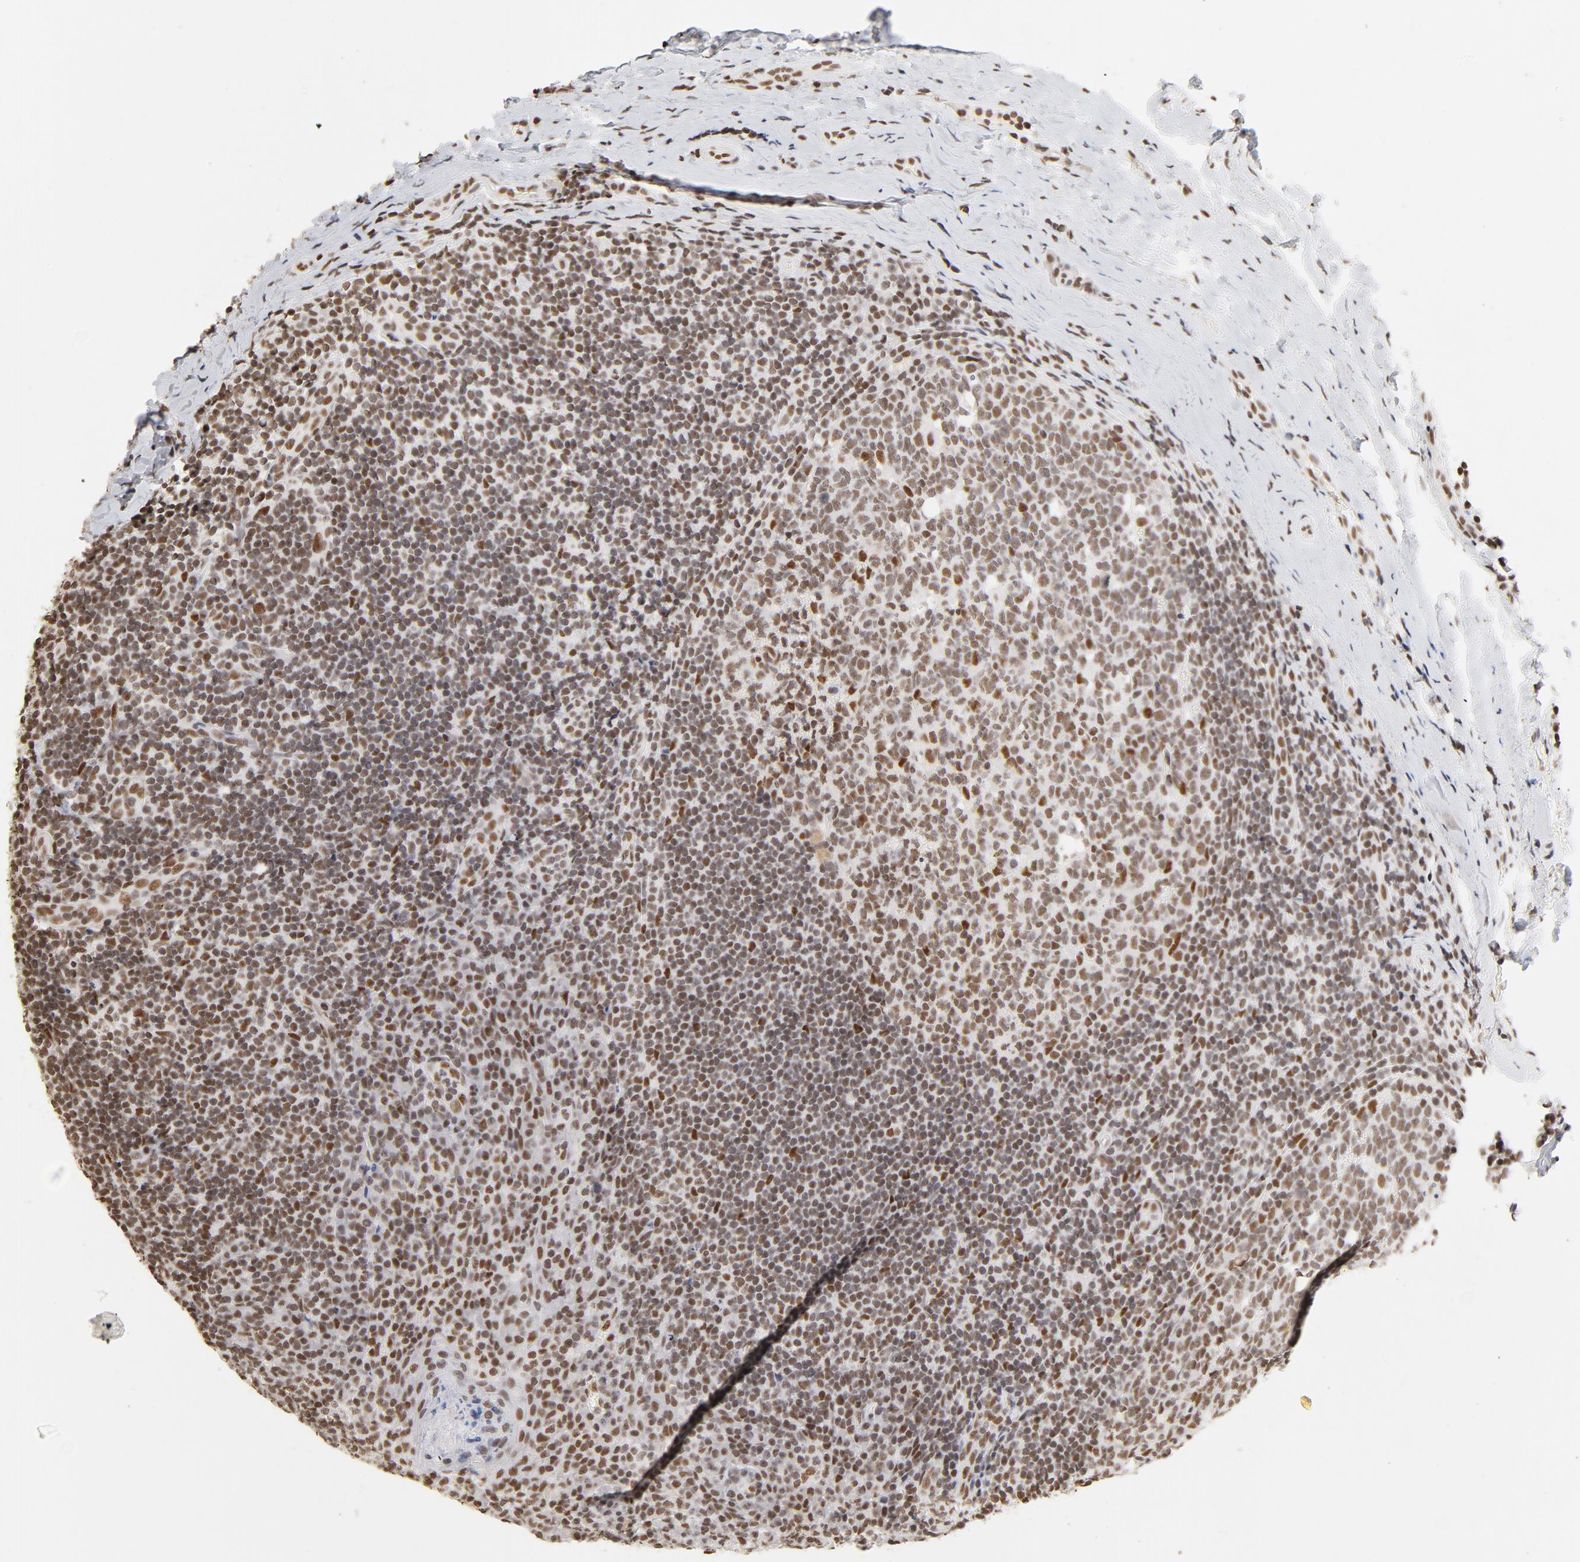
{"staining": {"intensity": "moderate", "quantity": ">75%", "location": "nuclear"}, "tissue": "tonsil", "cell_type": "Germinal center cells", "image_type": "normal", "snomed": [{"axis": "morphology", "description": "Normal tissue, NOS"}, {"axis": "topography", "description": "Tonsil"}], "caption": "Normal tonsil exhibits moderate nuclear staining in about >75% of germinal center cells (IHC, brightfield microscopy, high magnification)..", "gene": "TP53BP1", "patient": {"sex": "male", "age": 31}}